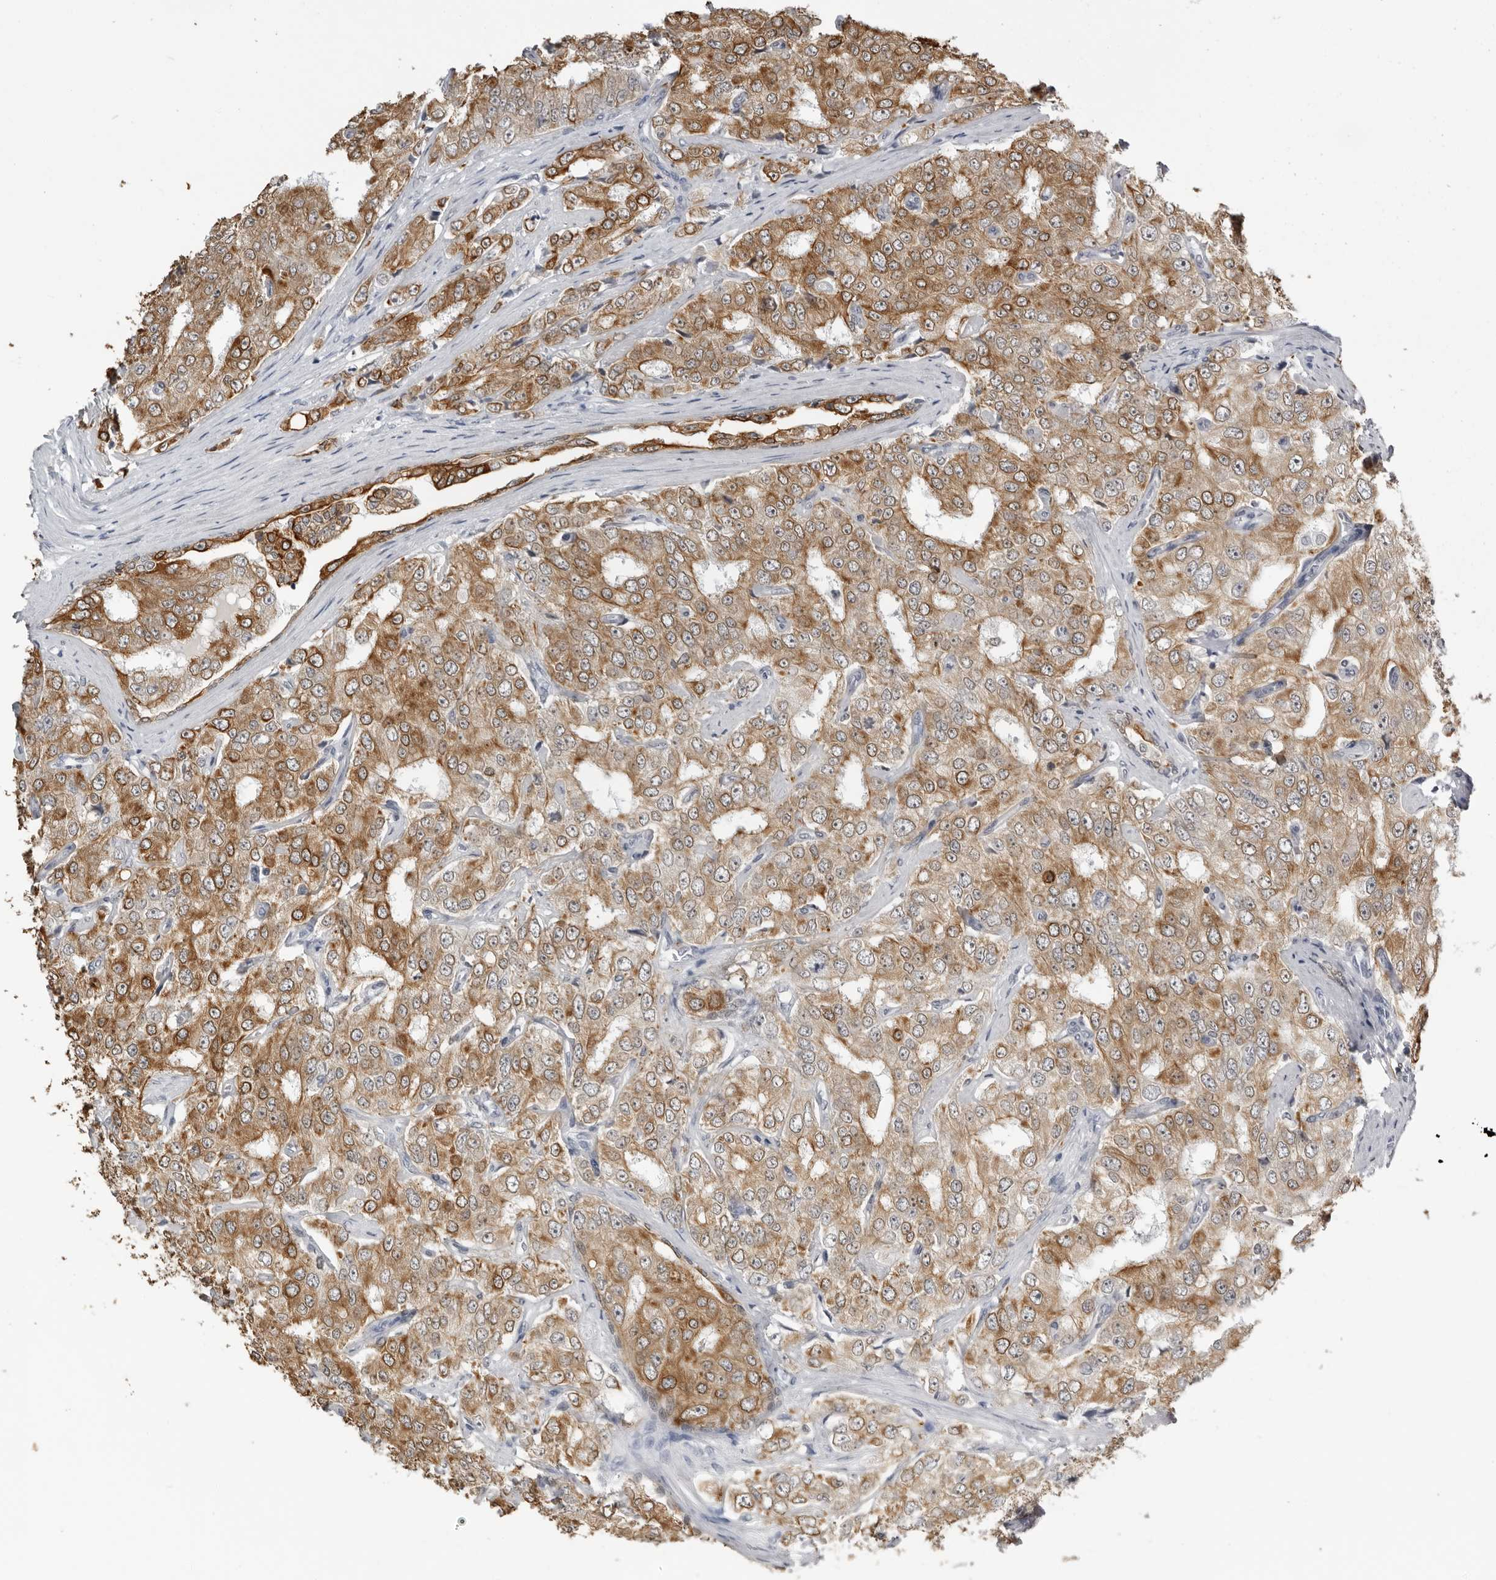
{"staining": {"intensity": "moderate", "quantity": ">75%", "location": "cytoplasmic/membranous"}, "tissue": "prostate cancer", "cell_type": "Tumor cells", "image_type": "cancer", "snomed": [{"axis": "morphology", "description": "Adenocarcinoma, High grade"}, {"axis": "topography", "description": "Prostate"}], "caption": "Tumor cells display moderate cytoplasmic/membranous staining in about >75% of cells in prostate cancer (adenocarcinoma (high-grade)).", "gene": "SERPINF2", "patient": {"sex": "male", "age": 58}}